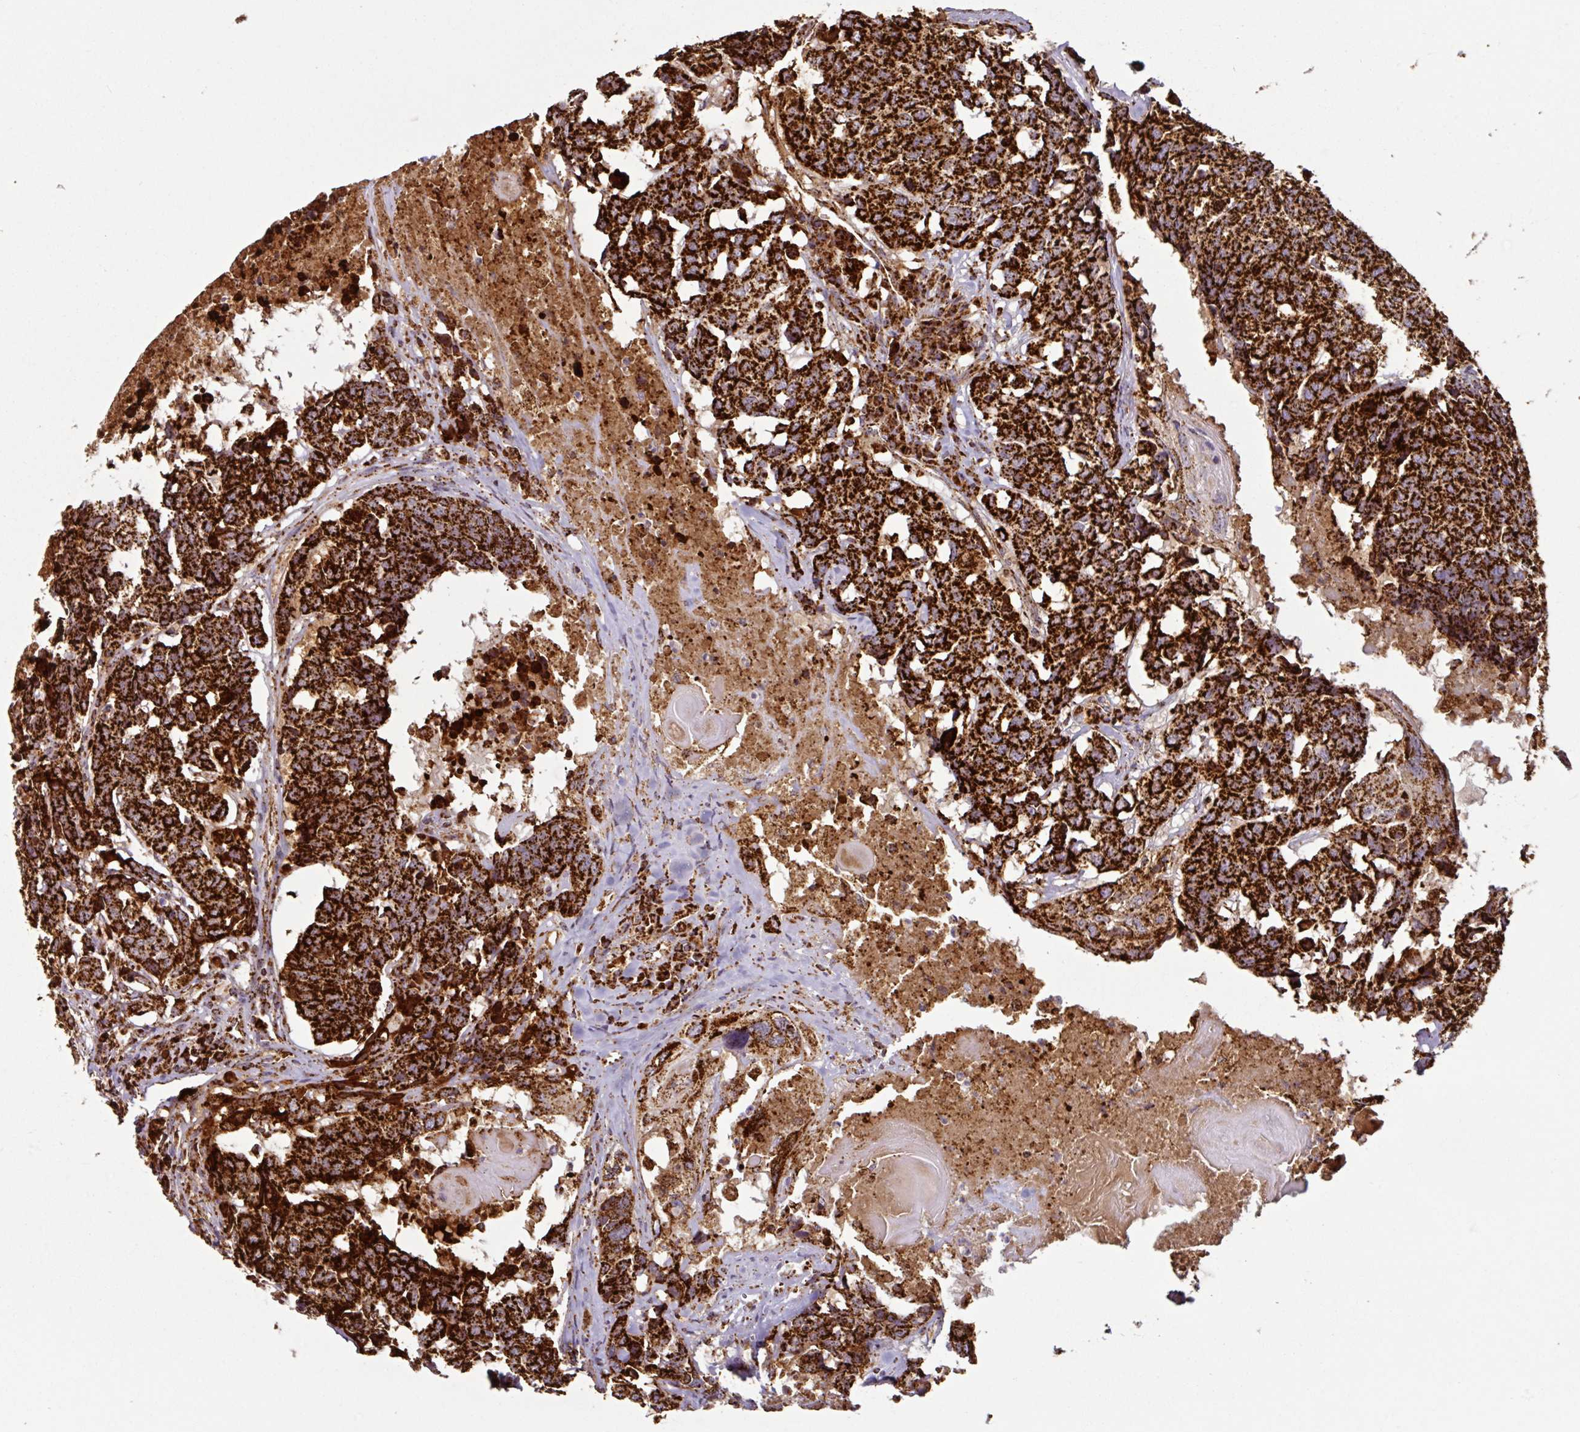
{"staining": {"intensity": "strong", "quantity": ">75%", "location": "cytoplasmic/membranous"}, "tissue": "head and neck cancer", "cell_type": "Tumor cells", "image_type": "cancer", "snomed": [{"axis": "morphology", "description": "Squamous cell carcinoma, NOS"}, {"axis": "topography", "description": "Head-Neck"}], "caption": "A high-resolution histopathology image shows immunohistochemistry staining of head and neck cancer (squamous cell carcinoma), which demonstrates strong cytoplasmic/membranous positivity in about >75% of tumor cells. (DAB IHC with brightfield microscopy, high magnification).", "gene": "TRAP1", "patient": {"sex": "male", "age": 66}}